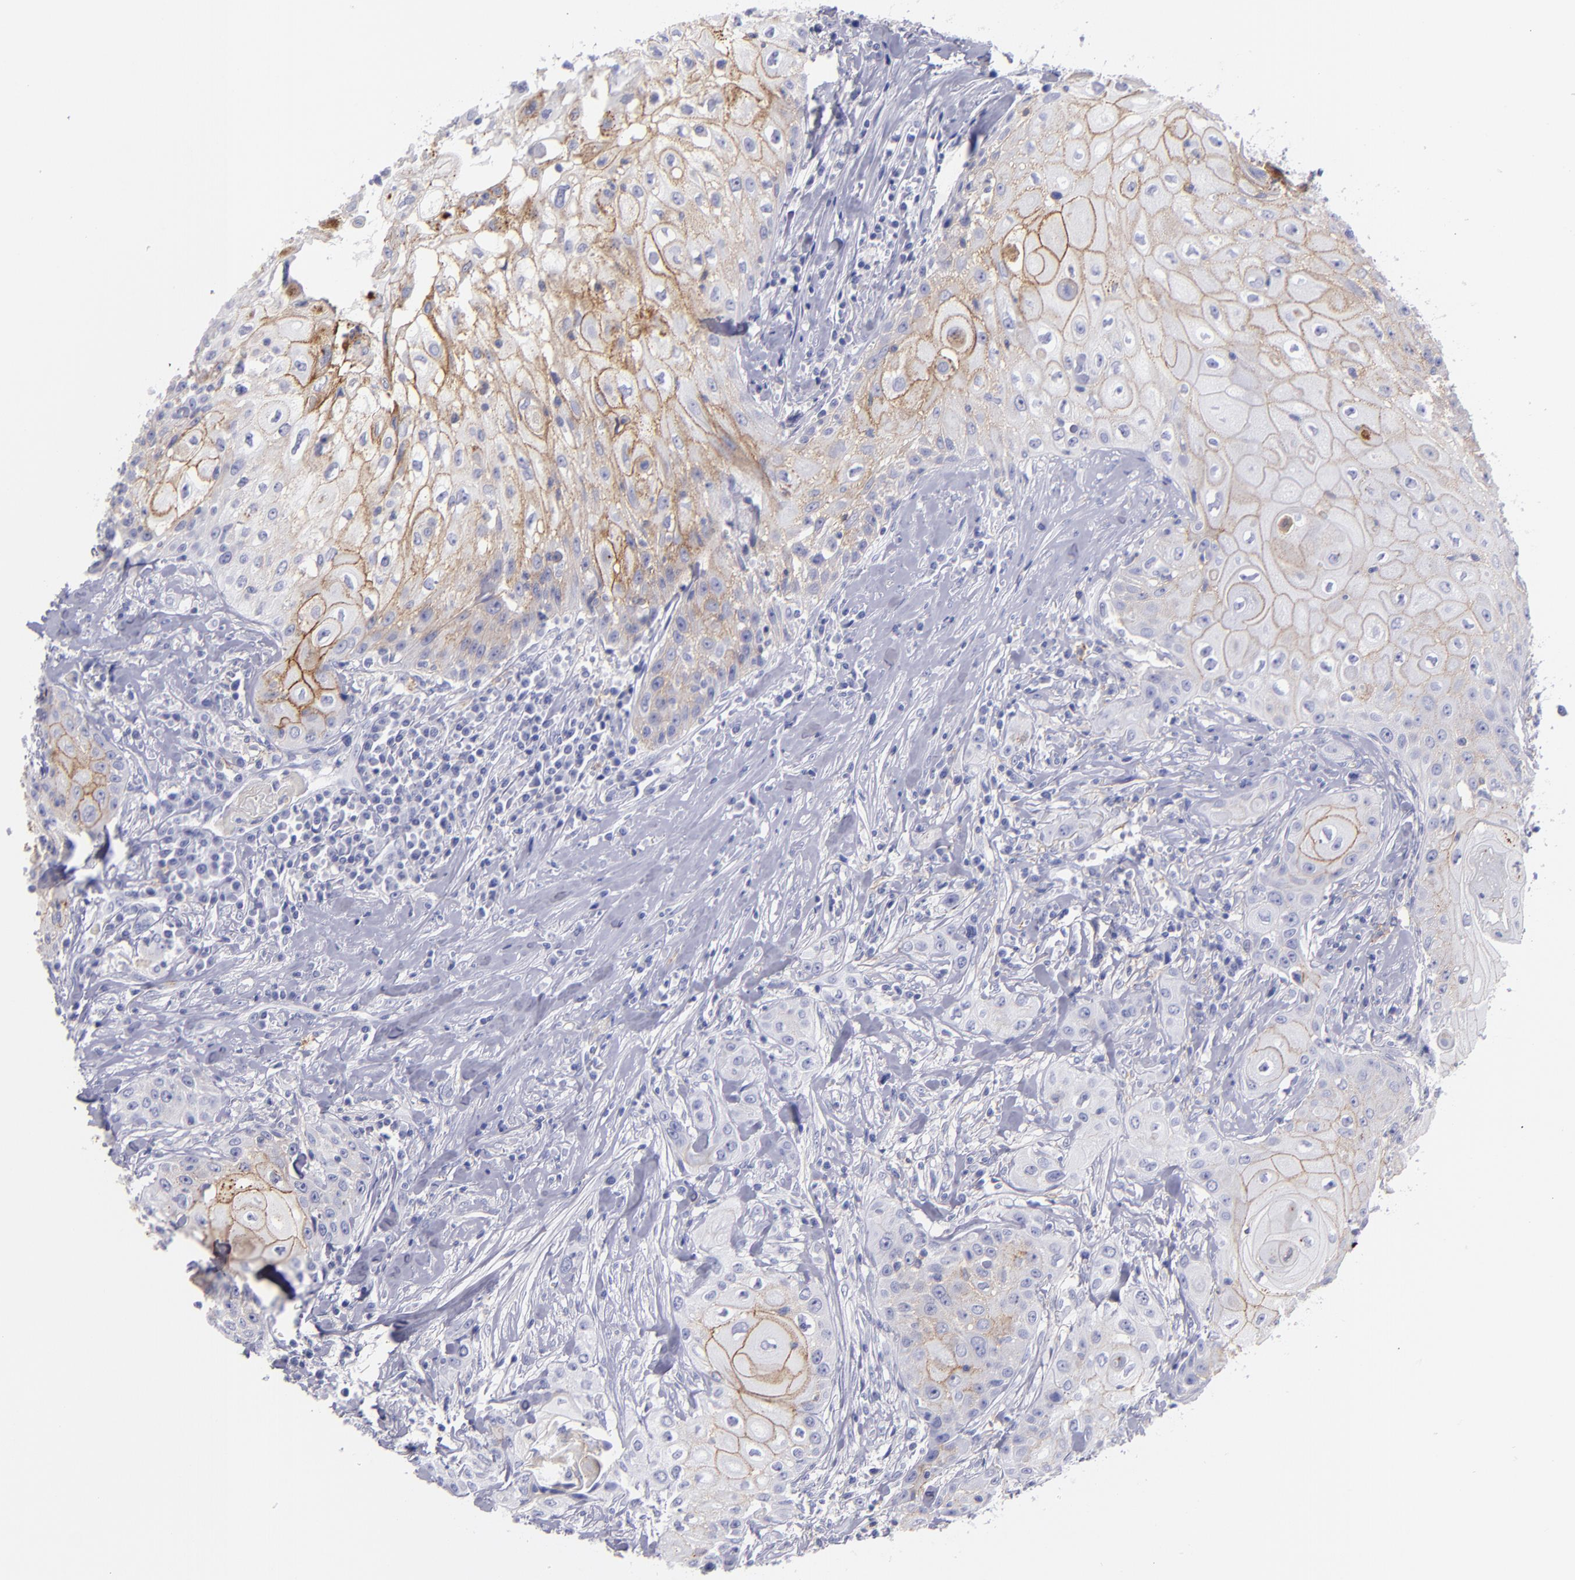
{"staining": {"intensity": "moderate", "quantity": "25%-75%", "location": "cytoplasmic/membranous"}, "tissue": "head and neck cancer", "cell_type": "Tumor cells", "image_type": "cancer", "snomed": [{"axis": "morphology", "description": "Squamous cell carcinoma, NOS"}, {"axis": "topography", "description": "Oral tissue"}, {"axis": "topography", "description": "Head-Neck"}], "caption": "An IHC photomicrograph of tumor tissue is shown. Protein staining in brown highlights moderate cytoplasmic/membranous positivity in squamous cell carcinoma (head and neck) within tumor cells. The staining was performed using DAB (3,3'-diaminobenzidine), with brown indicating positive protein expression. Nuclei are stained blue with hematoxylin.", "gene": "CD82", "patient": {"sex": "female", "age": 82}}